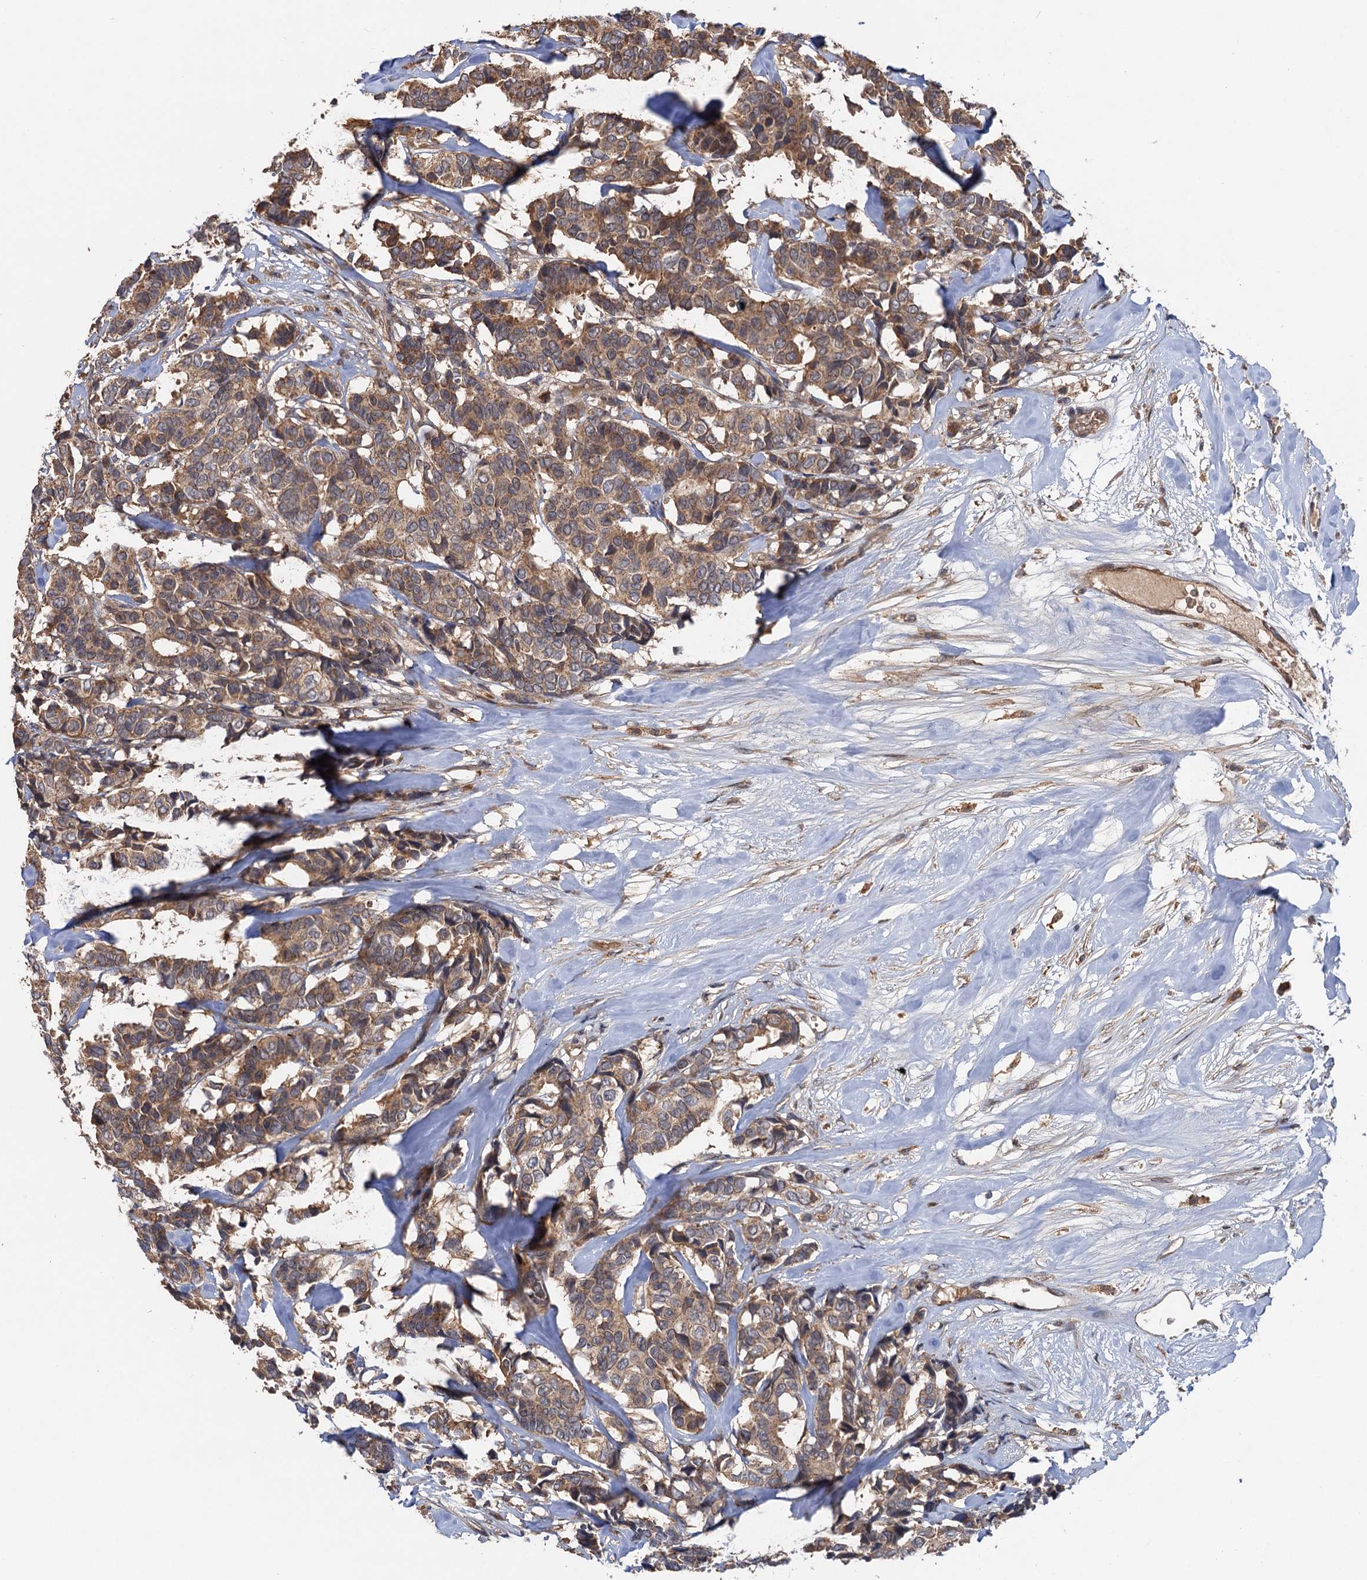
{"staining": {"intensity": "moderate", "quantity": ">75%", "location": "cytoplasmic/membranous"}, "tissue": "breast cancer", "cell_type": "Tumor cells", "image_type": "cancer", "snomed": [{"axis": "morphology", "description": "Duct carcinoma"}, {"axis": "topography", "description": "Breast"}], "caption": "Immunohistochemistry of breast cancer (invasive ductal carcinoma) reveals medium levels of moderate cytoplasmic/membranous expression in approximately >75% of tumor cells. Ihc stains the protein of interest in brown and the nuclei are stained blue.", "gene": "SNX32", "patient": {"sex": "female", "age": 87}}